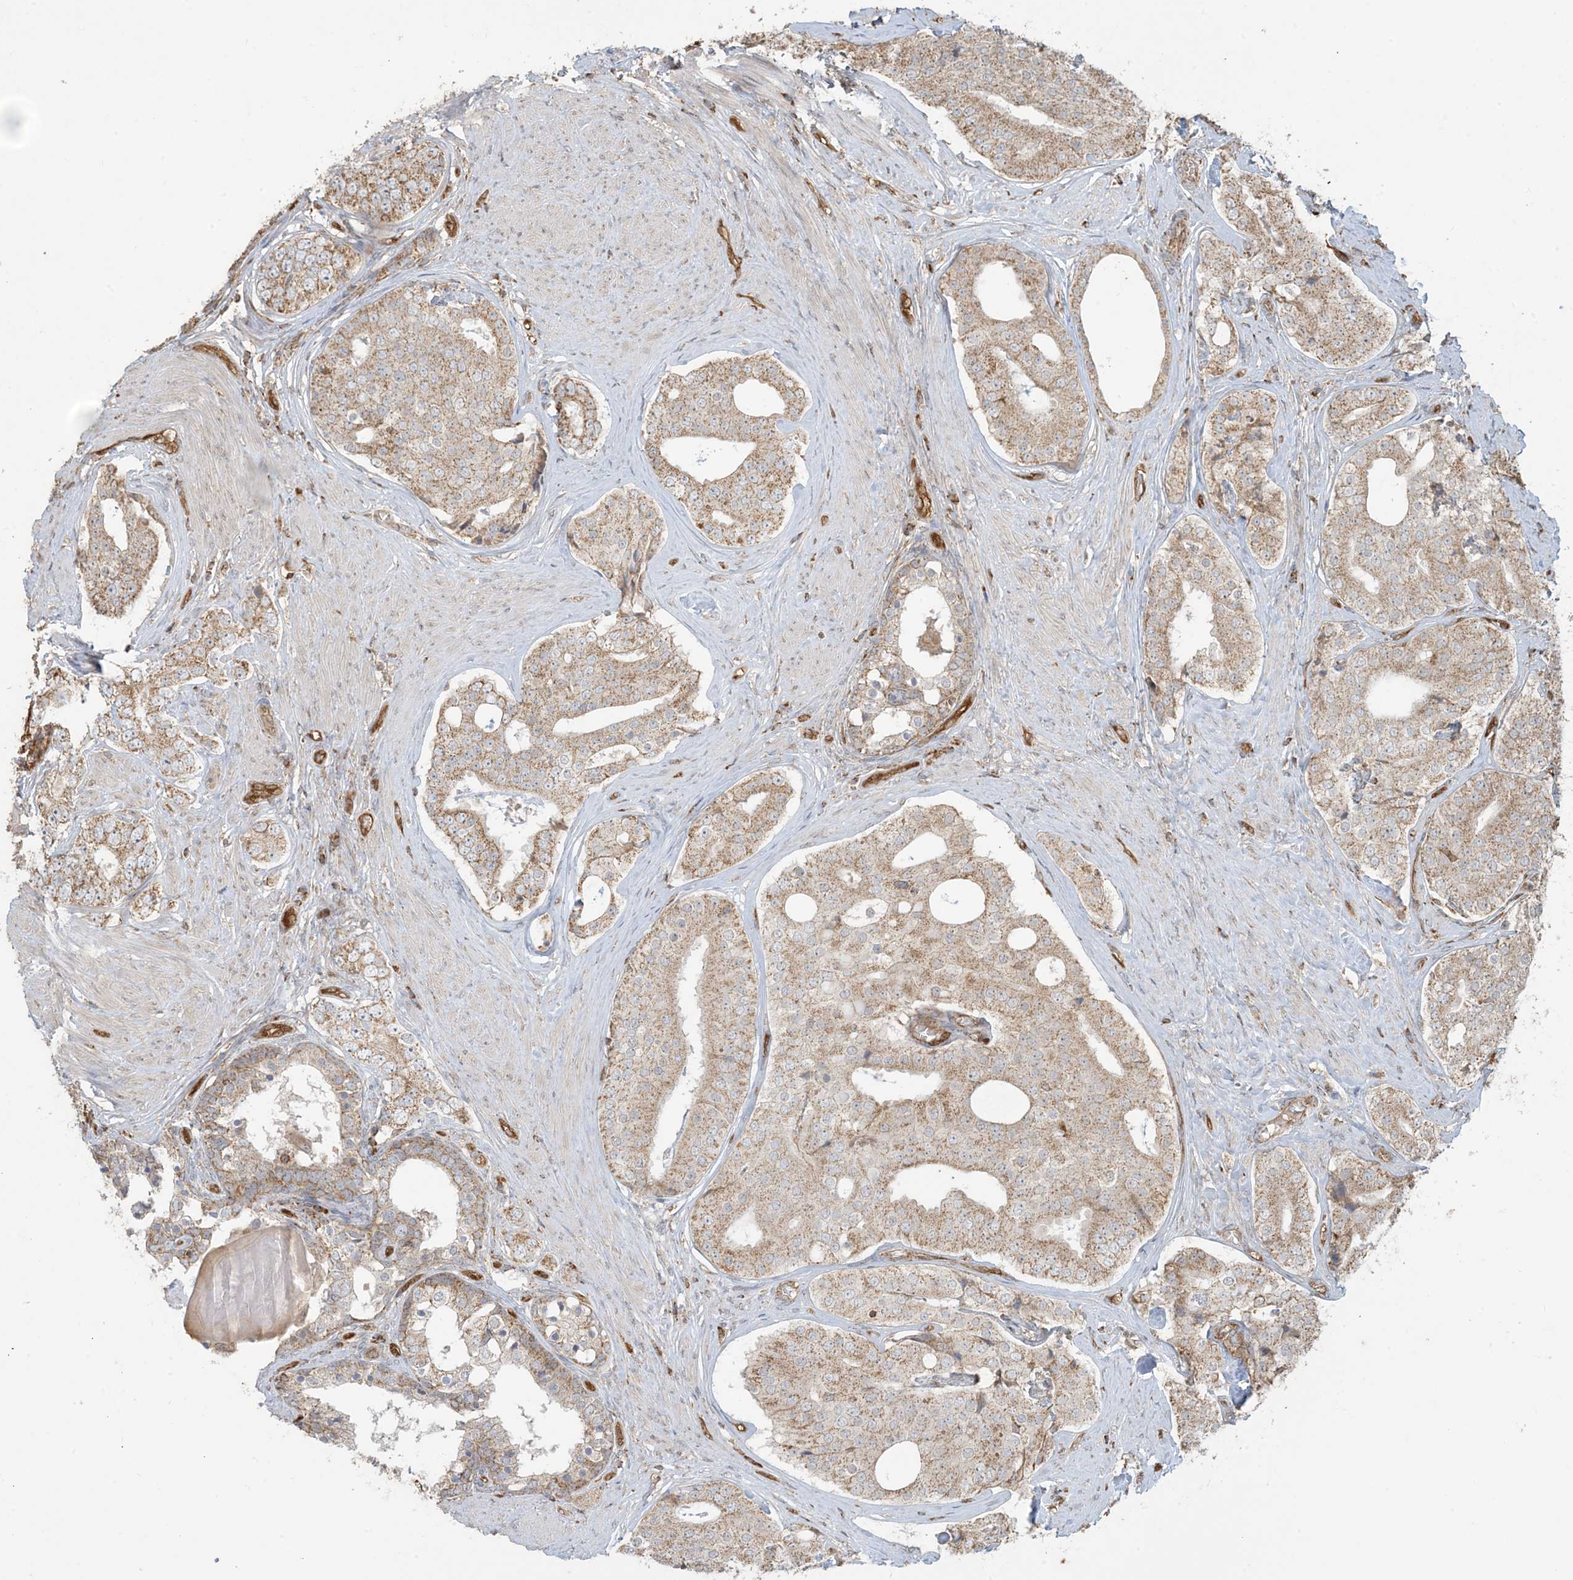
{"staining": {"intensity": "moderate", "quantity": ">75%", "location": "cytoplasmic/membranous"}, "tissue": "prostate cancer", "cell_type": "Tumor cells", "image_type": "cancer", "snomed": [{"axis": "morphology", "description": "Adenocarcinoma, High grade"}, {"axis": "topography", "description": "Prostate"}], "caption": "Adenocarcinoma (high-grade) (prostate) stained for a protein demonstrates moderate cytoplasmic/membranous positivity in tumor cells. The protein of interest is shown in brown color, while the nuclei are stained blue.", "gene": "PPM1F", "patient": {"sex": "male", "age": 56}}